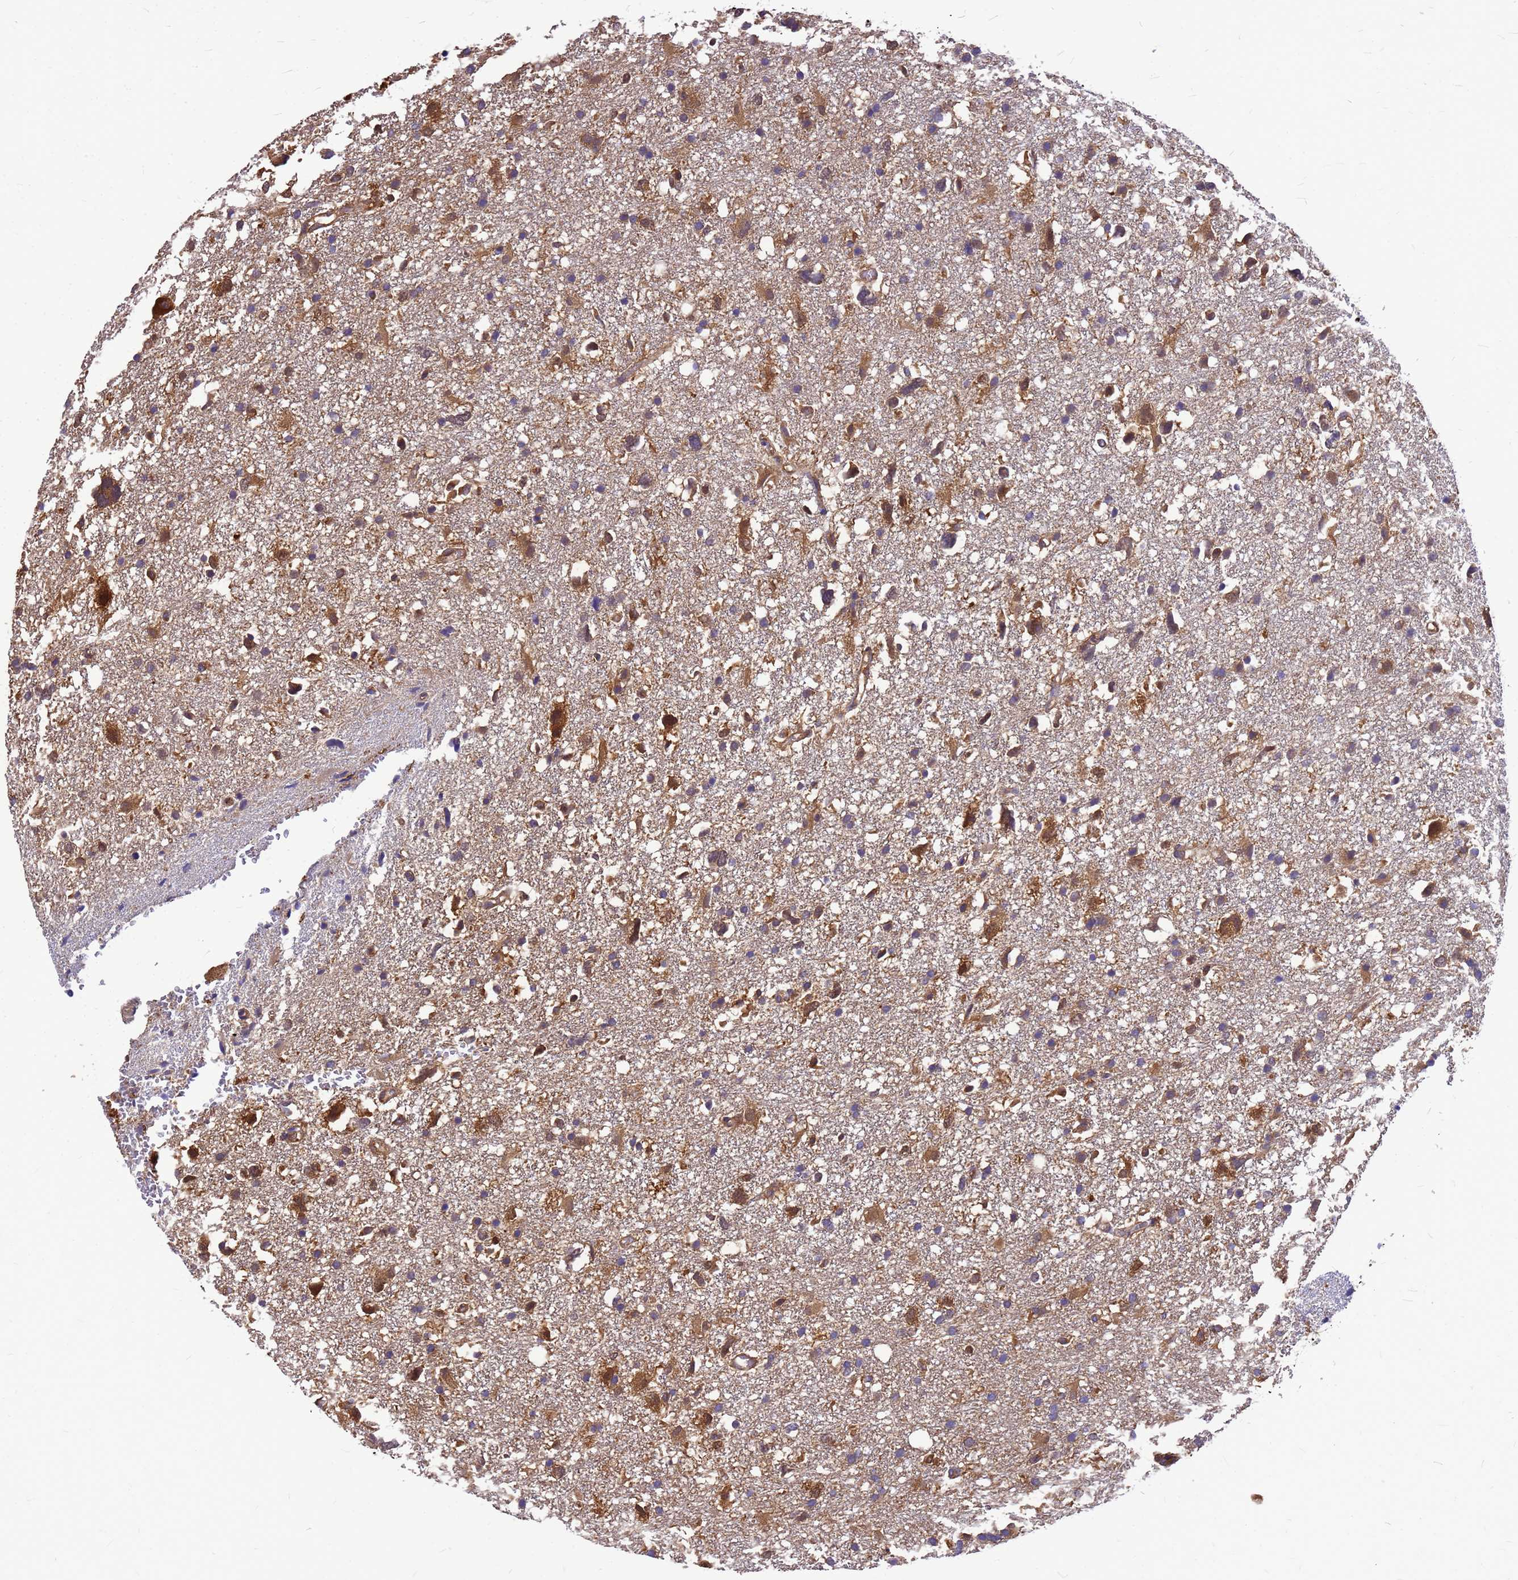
{"staining": {"intensity": "moderate", "quantity": ">75%", "location": "cytoplasmic/membranous"}, "tissue": "glioma", "cell_type": "Tumor cells", "image_type": "cancer", "snomed": [{"axis": "morphology", "description": "Glioma, malignant, High grade"}, {"axis": "topography", "description": "Brain"}], "caption": "Glioma tissue displays moderate cytoplasmic/membranous expression in approximately >75% of tumor cells", "gene": "GID4", "patient": {"sex": "male", "age": 61}}